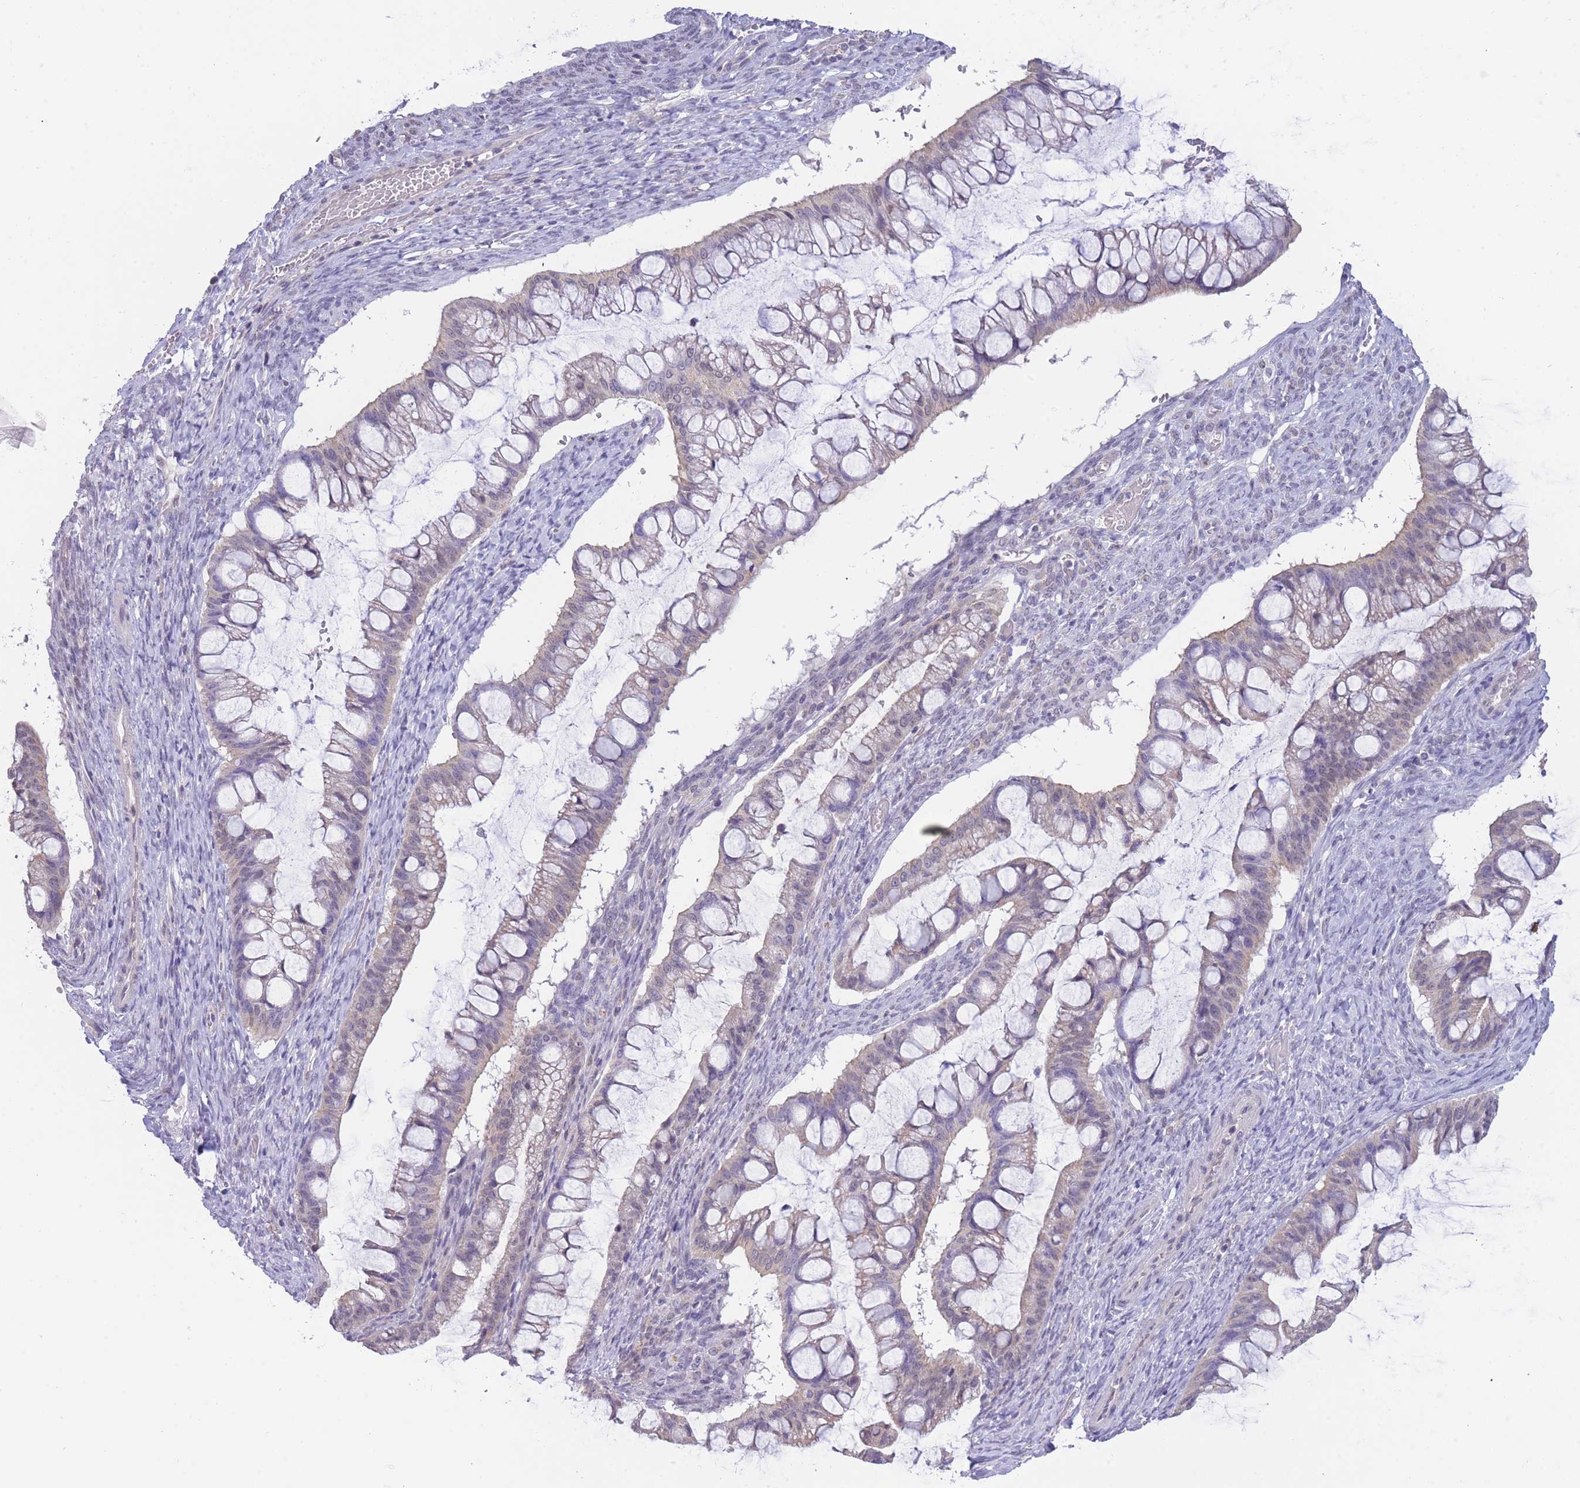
{"staining": {"intensity": "weak", "quantity": "<25%", "location": "nuclear"}, "tissue": "ovarian cancer", "cell_type": "Tumor cells", "image_type": "cancer", "snomed": [{"axis": "morphology", "description": "Cystadenocarcinoma, mucinous, NOS"}, {"axis": "topography", "description": "Ovary"}], "caption": "This is an immunohistochemistry photomicrograph of human ovarian cancer (mucinous cystadenocarcinoma). There is no expression in tumor cells.", "gene": "GOLGA6L25", "patient": {"sex": "female", "age": 73}}